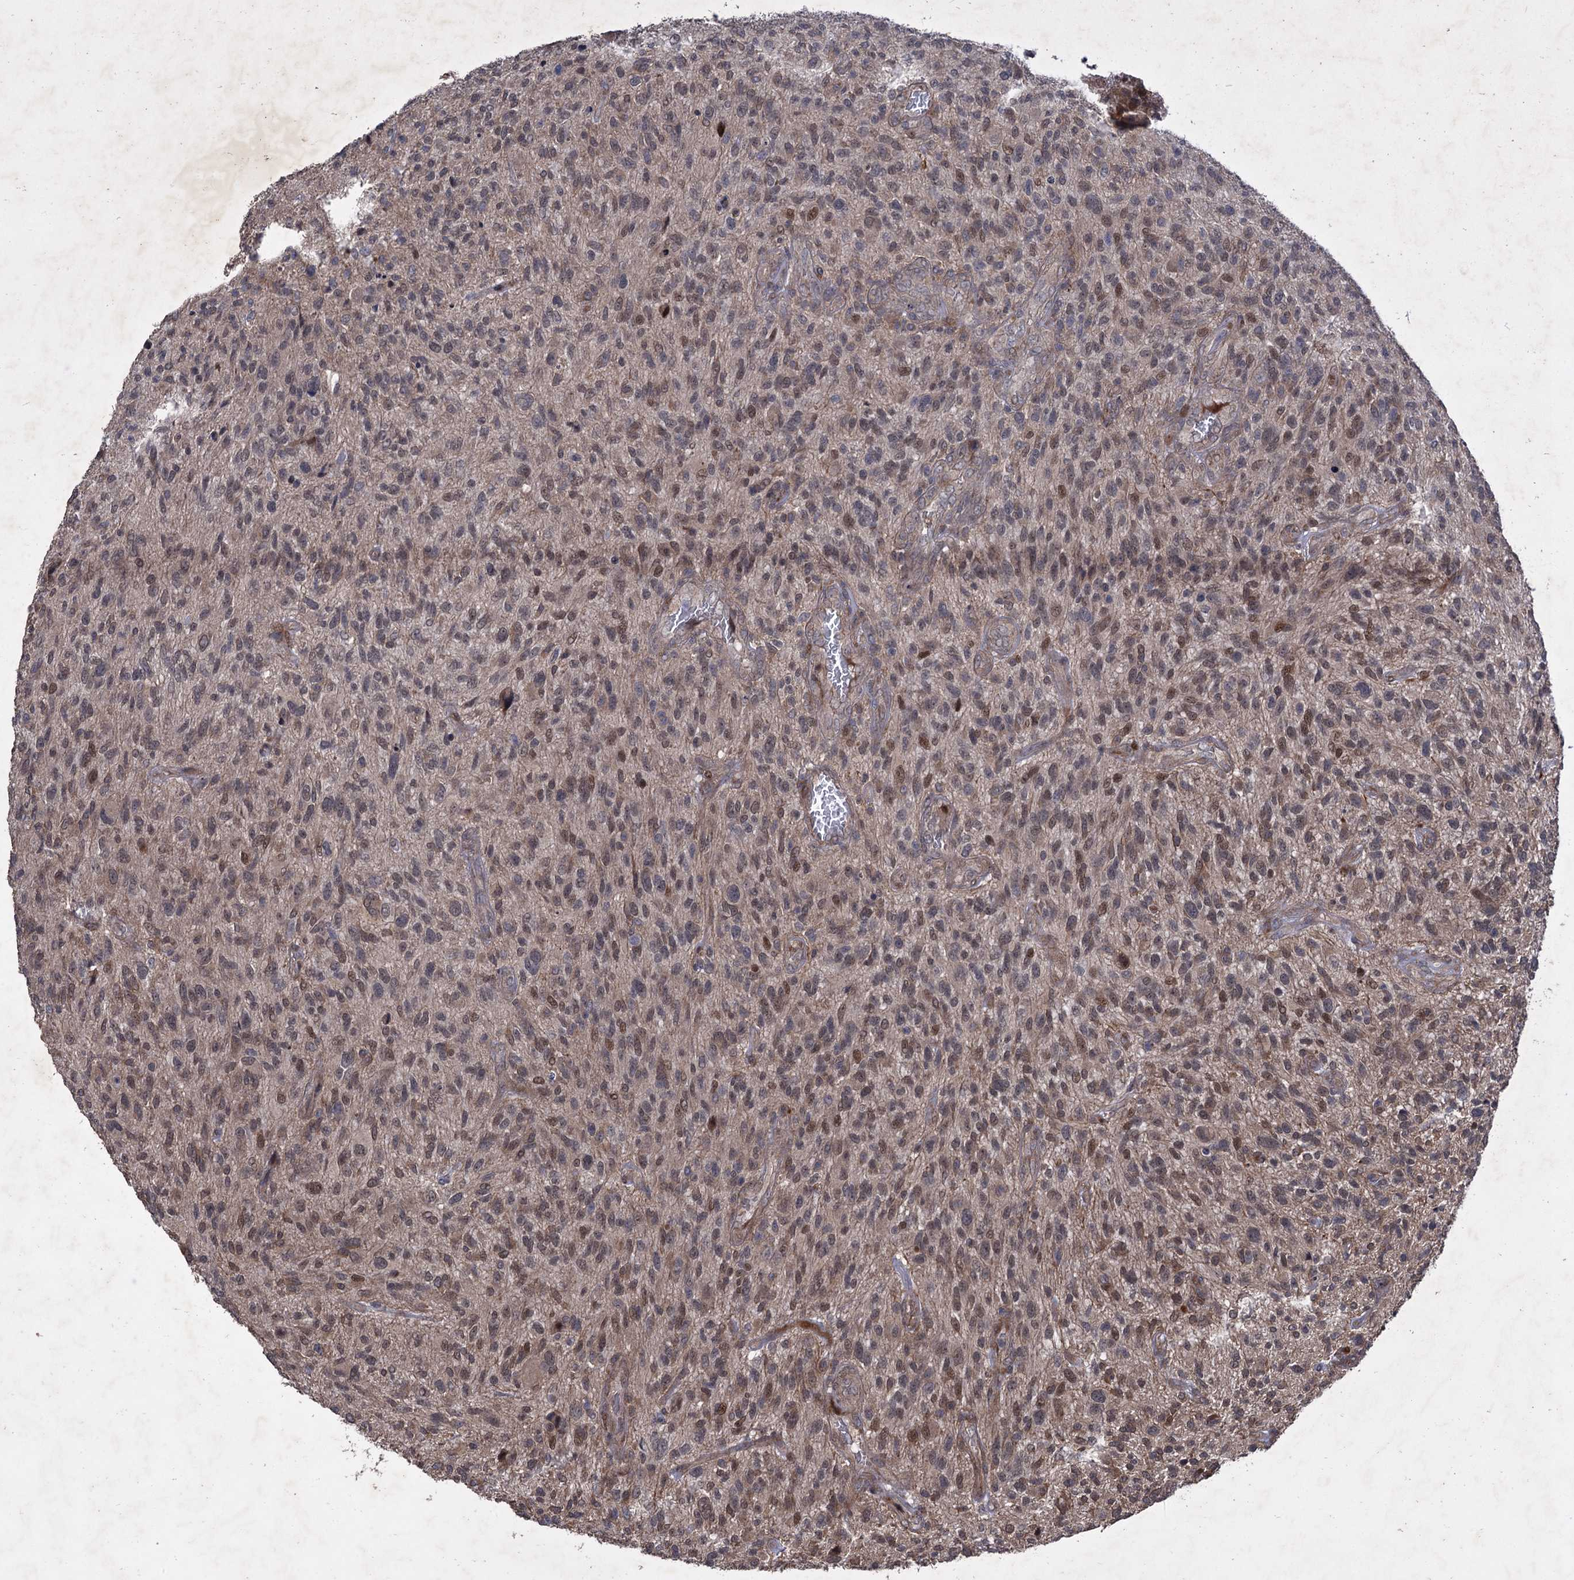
{"staining": {"intensity": "moderate", "quantity": "25%-75%", "location": "nuclear"}, "tissue": "glioma", "cell_type": "Tumor cells", "image_type": "cancer", "snomed": [{"axis": "morphology", "description": "Glioma, malignant, High grade"}, {"axis": "topography", "description": "Brain"}], "caption": "This image shows glioma stained with immunohistochemistry (IHC) to label a protein in brown. The nuclear of tumor cells show moderate positivity for the protein. Nuclei are counter-stained blue.", "gene": "NUDT22", "patient": {"sex": "male", "age": 47}}